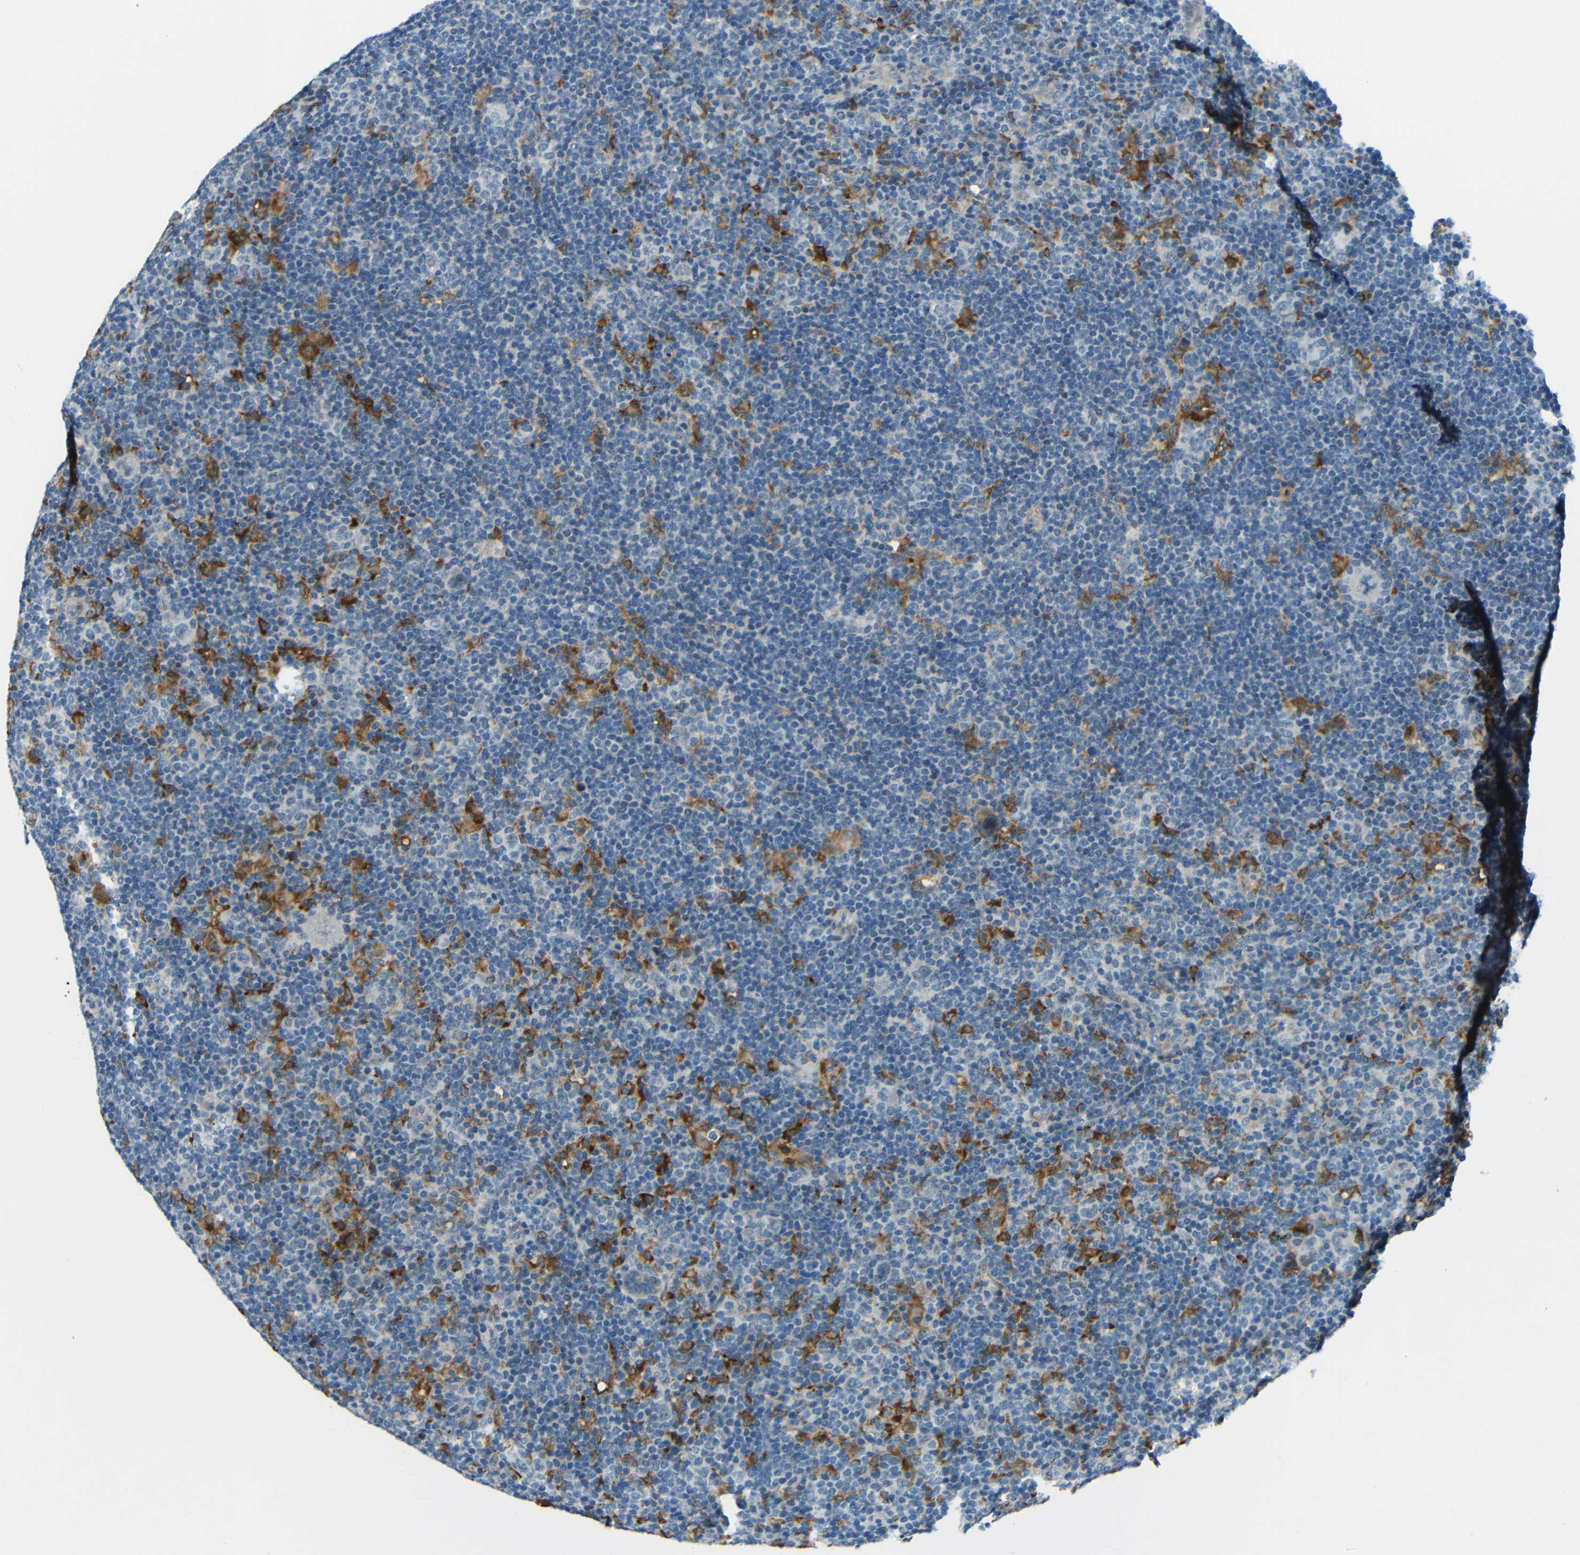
{"staining": {"intensity": "negative", "quantity": "none", "location": "none"}, "tissue": "lymphoma", "cell_type": "Tumor cells", "image_type": "cancer", "snomed": [{"axis": "morphology", "description": "Hodgkin's disease, NOS"}, {"axis": "topography", "description": "Lymph node"}], "caption": "Immunohistochemistry (IHC) histopathology image of neoplastic tissue: human Hodgkin's disease stained with DAB (3,3'-diaminobenzidine) demonstrates no significant protein staining in tumor cells.", "gene": "ANKRD22", "patient": {"sex": "female", "age": 57}}